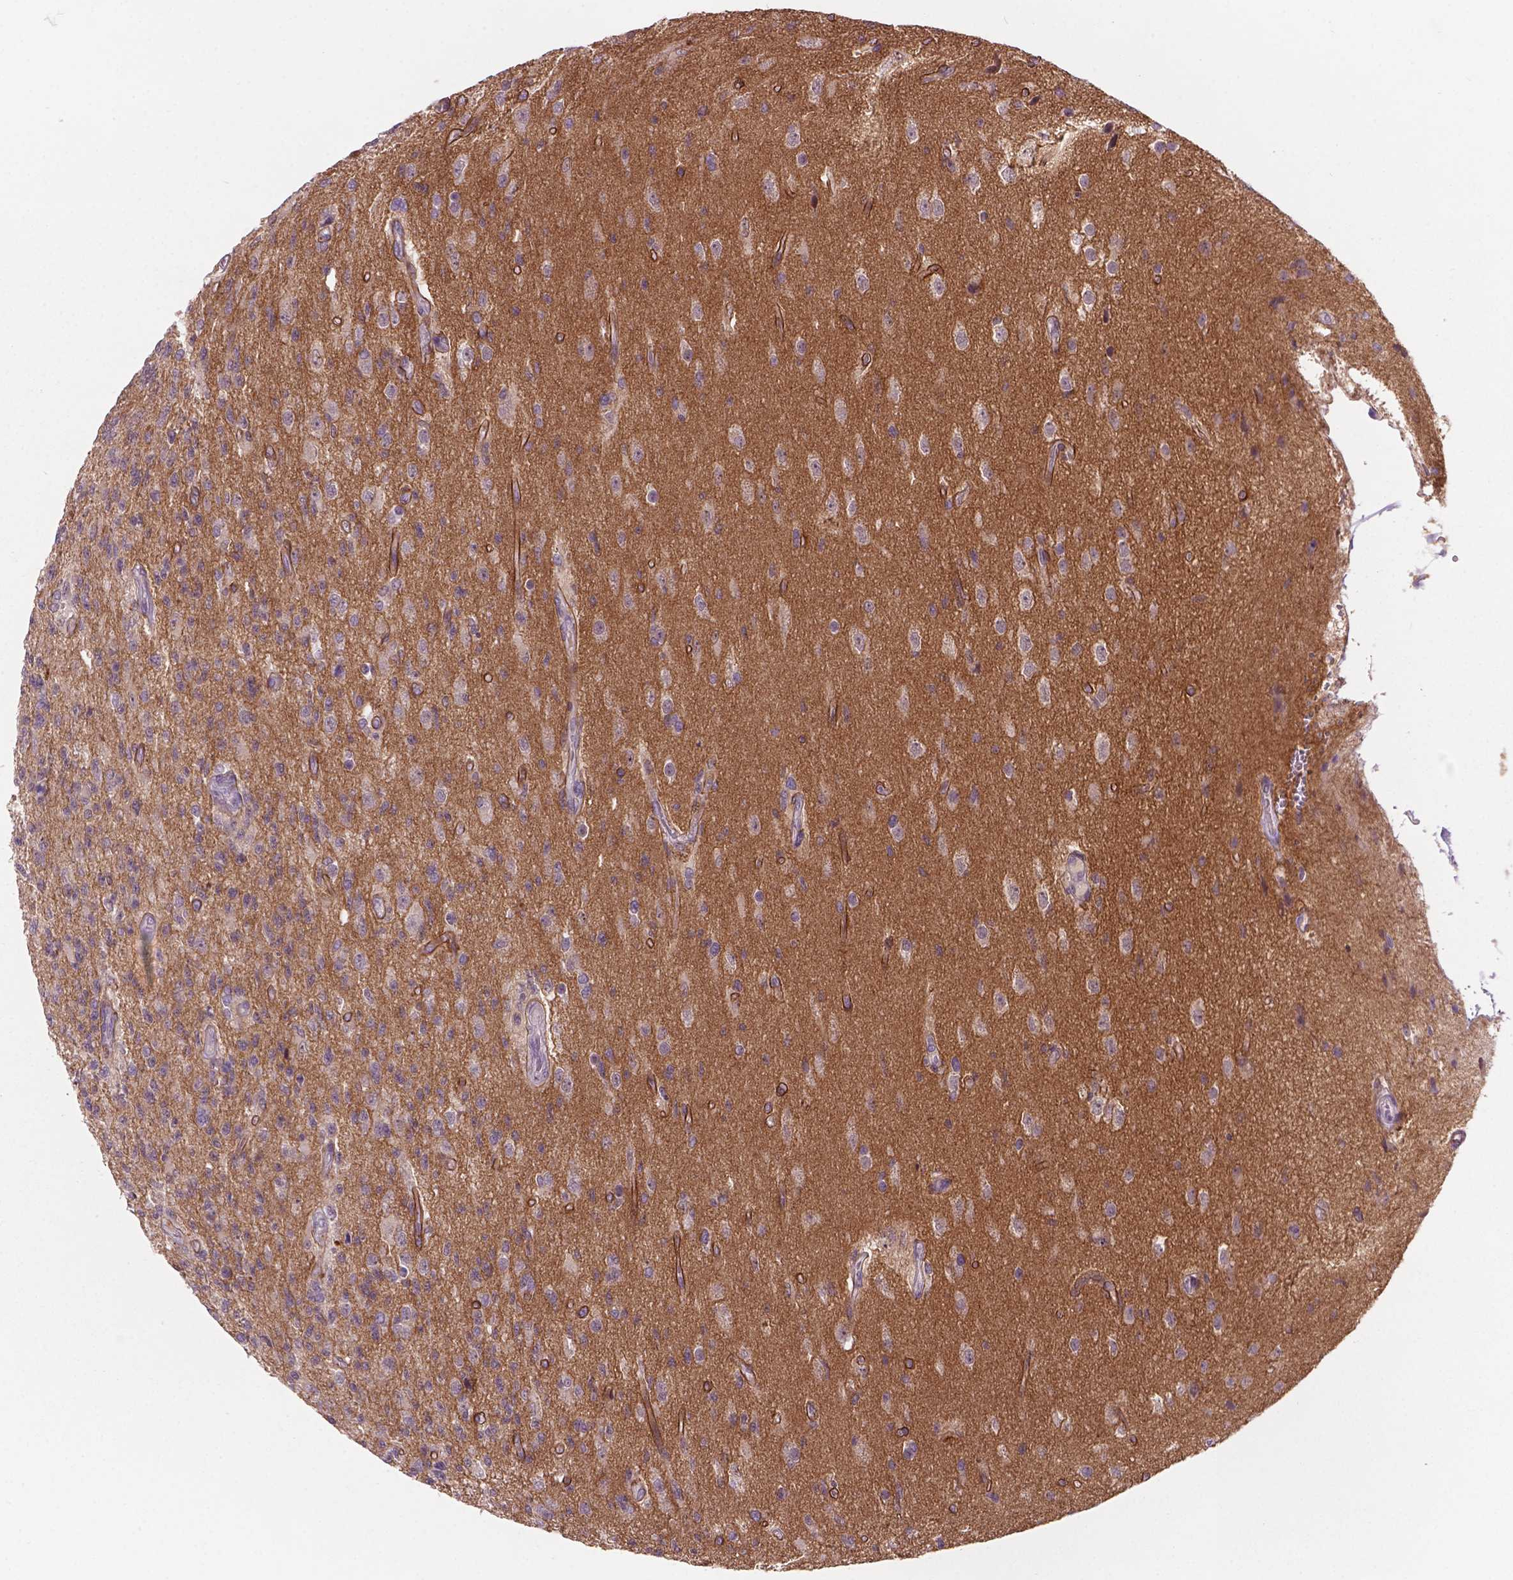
{"staining": {"intensity": "negative", "quantity": "none", "location": "none"}, "tissue": "glioma", "cell_type": "Tumor cells", "image_type": "cancer", "snomed": [{"axis": "morphology", "description": "Glioma, malignant, High grade"}, {"axis": "topography", "description": "Brain"}], "caption": "Human glioma stained for a protein using IHC reveals no expression in tumor cells.", "gene": "GXYLT2", "patient": {"sex": "male", "age": 56}}